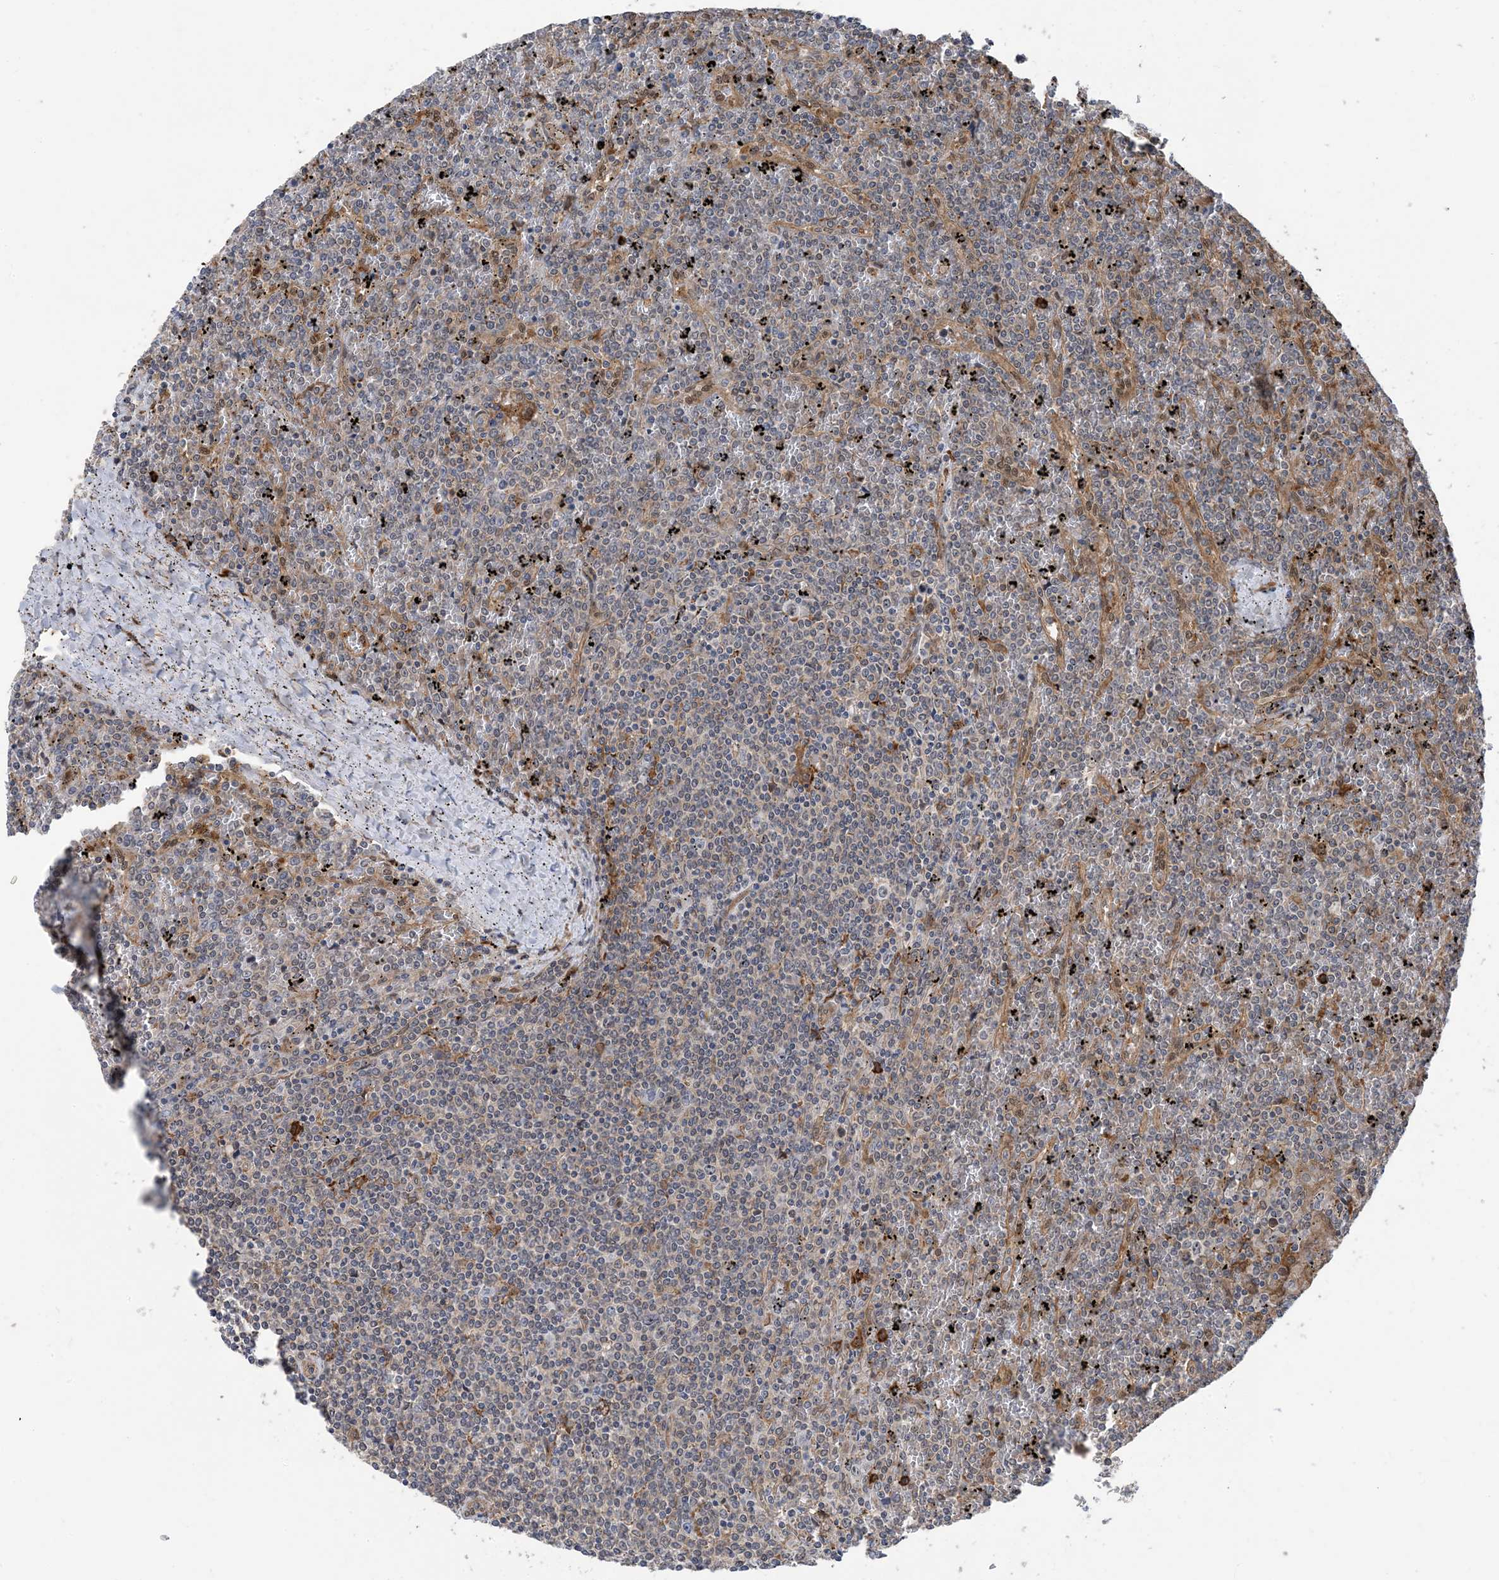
{"staining": {"intensity": "negative", "quantity": "none", "location": "none"}, "tissue": "lymphoma", "cell_type": "Tumor cells", "image_type": "cancer", "snomed": [{"axis": "morphology", "description": "Malignant lymphoma, non-Hodgkin's type, Low grade"}, {"axis": "topography", "description": "Spleen"}], "caption": "IHC photomicrograph of lymphoma stained for a protein (brown), which displays no expression in tumor cells.", "gene": "HS1BP3", "patient": {"sex": "female", "age": 19}}